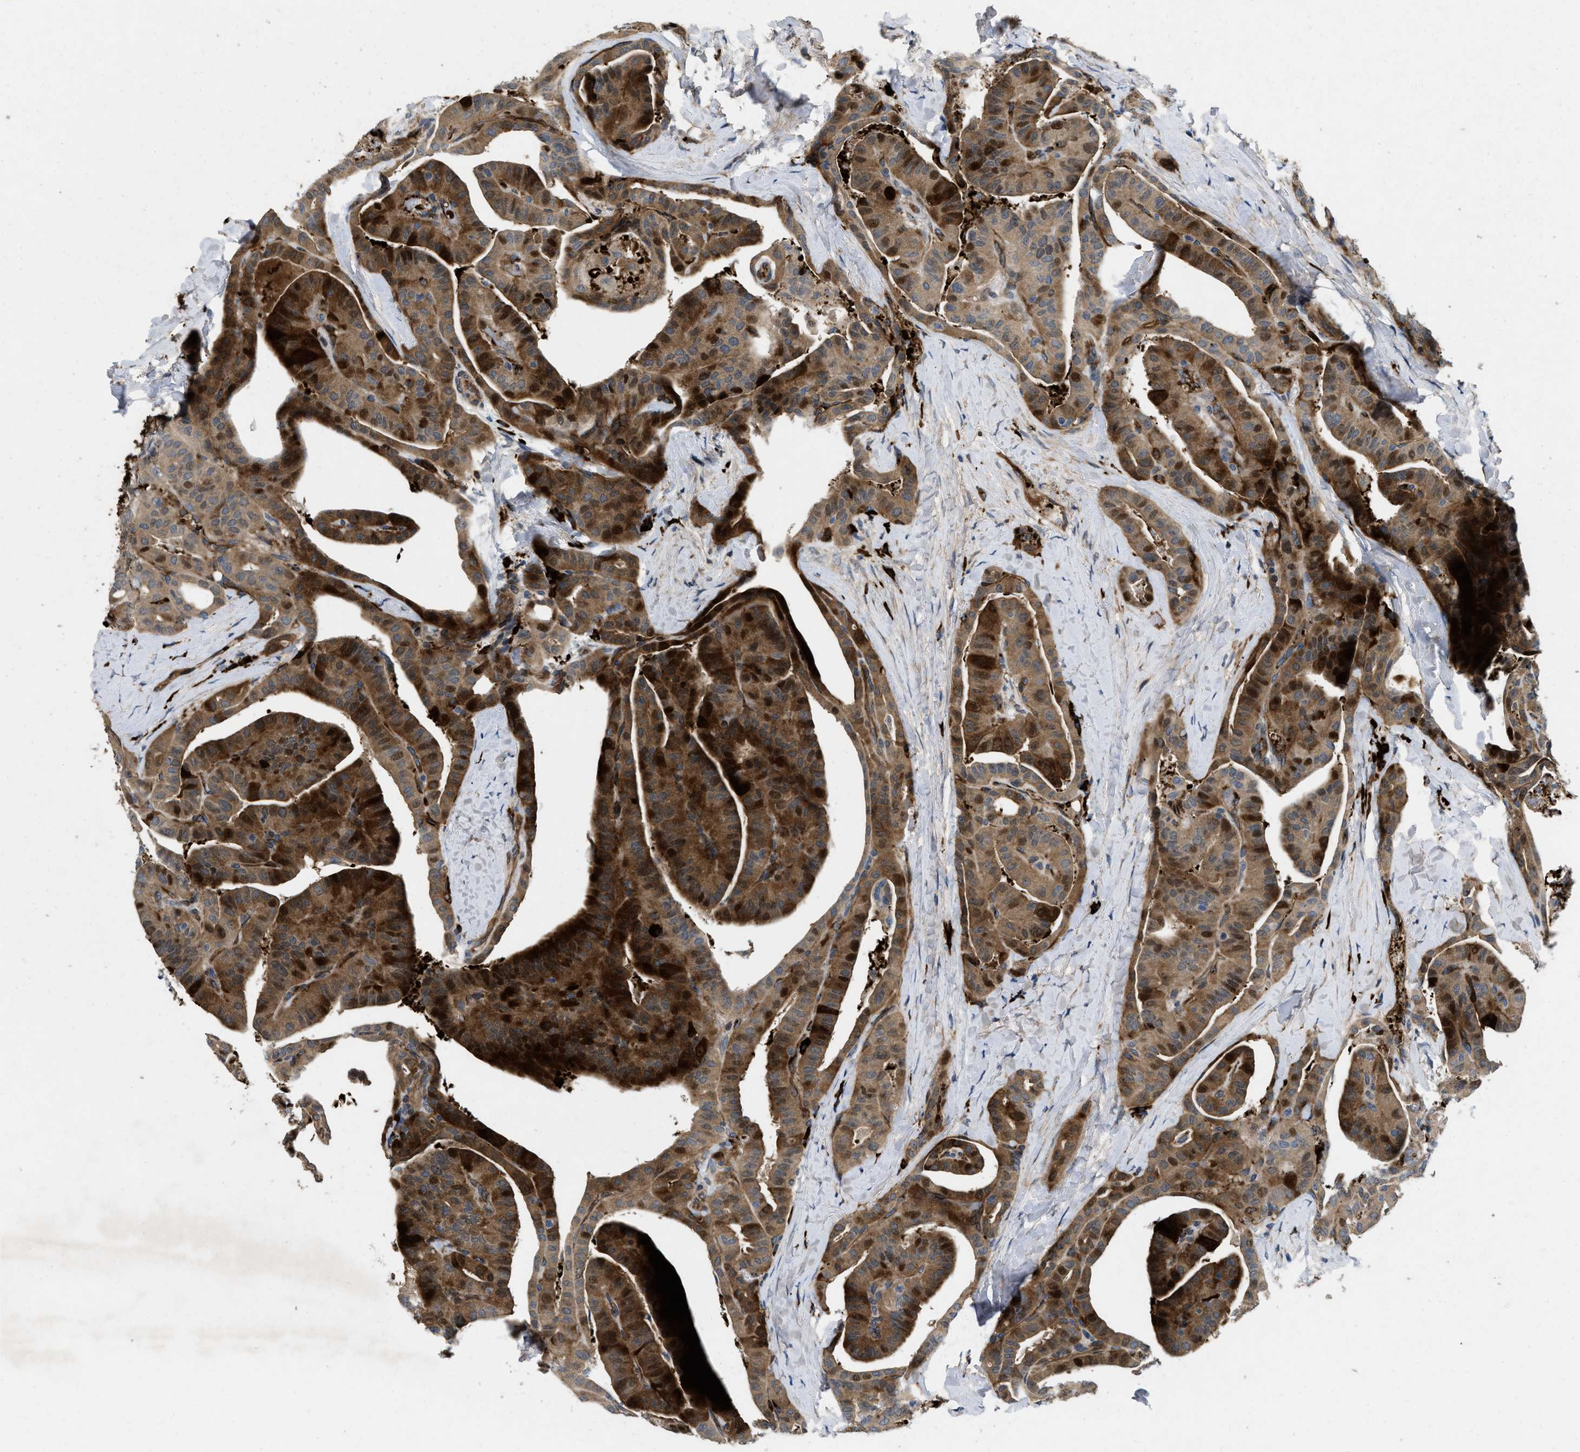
{"staining": {"intensity": "strong", "quantity": ">75%", "location": "cytoplasmic/membranous,nuclear"}, "tissue": "thyroid cancer", "cell_type": "Tumor cells", "image_type": "cancer", "snomed": [{"axis": "morphology", "description": "Papillary adenocarcinoma, NOS"}, {"axis": "topography", "description": "Thyroid gland"}], "caption": "Protein staining displays strong cytoplasmic/membranous and nuclear expression in about >75% of tumor cells in papillary adenocarcinoma (thyroid).", "gene": "HSPA12B", "patient": {"sex": "male", "age": 77}}